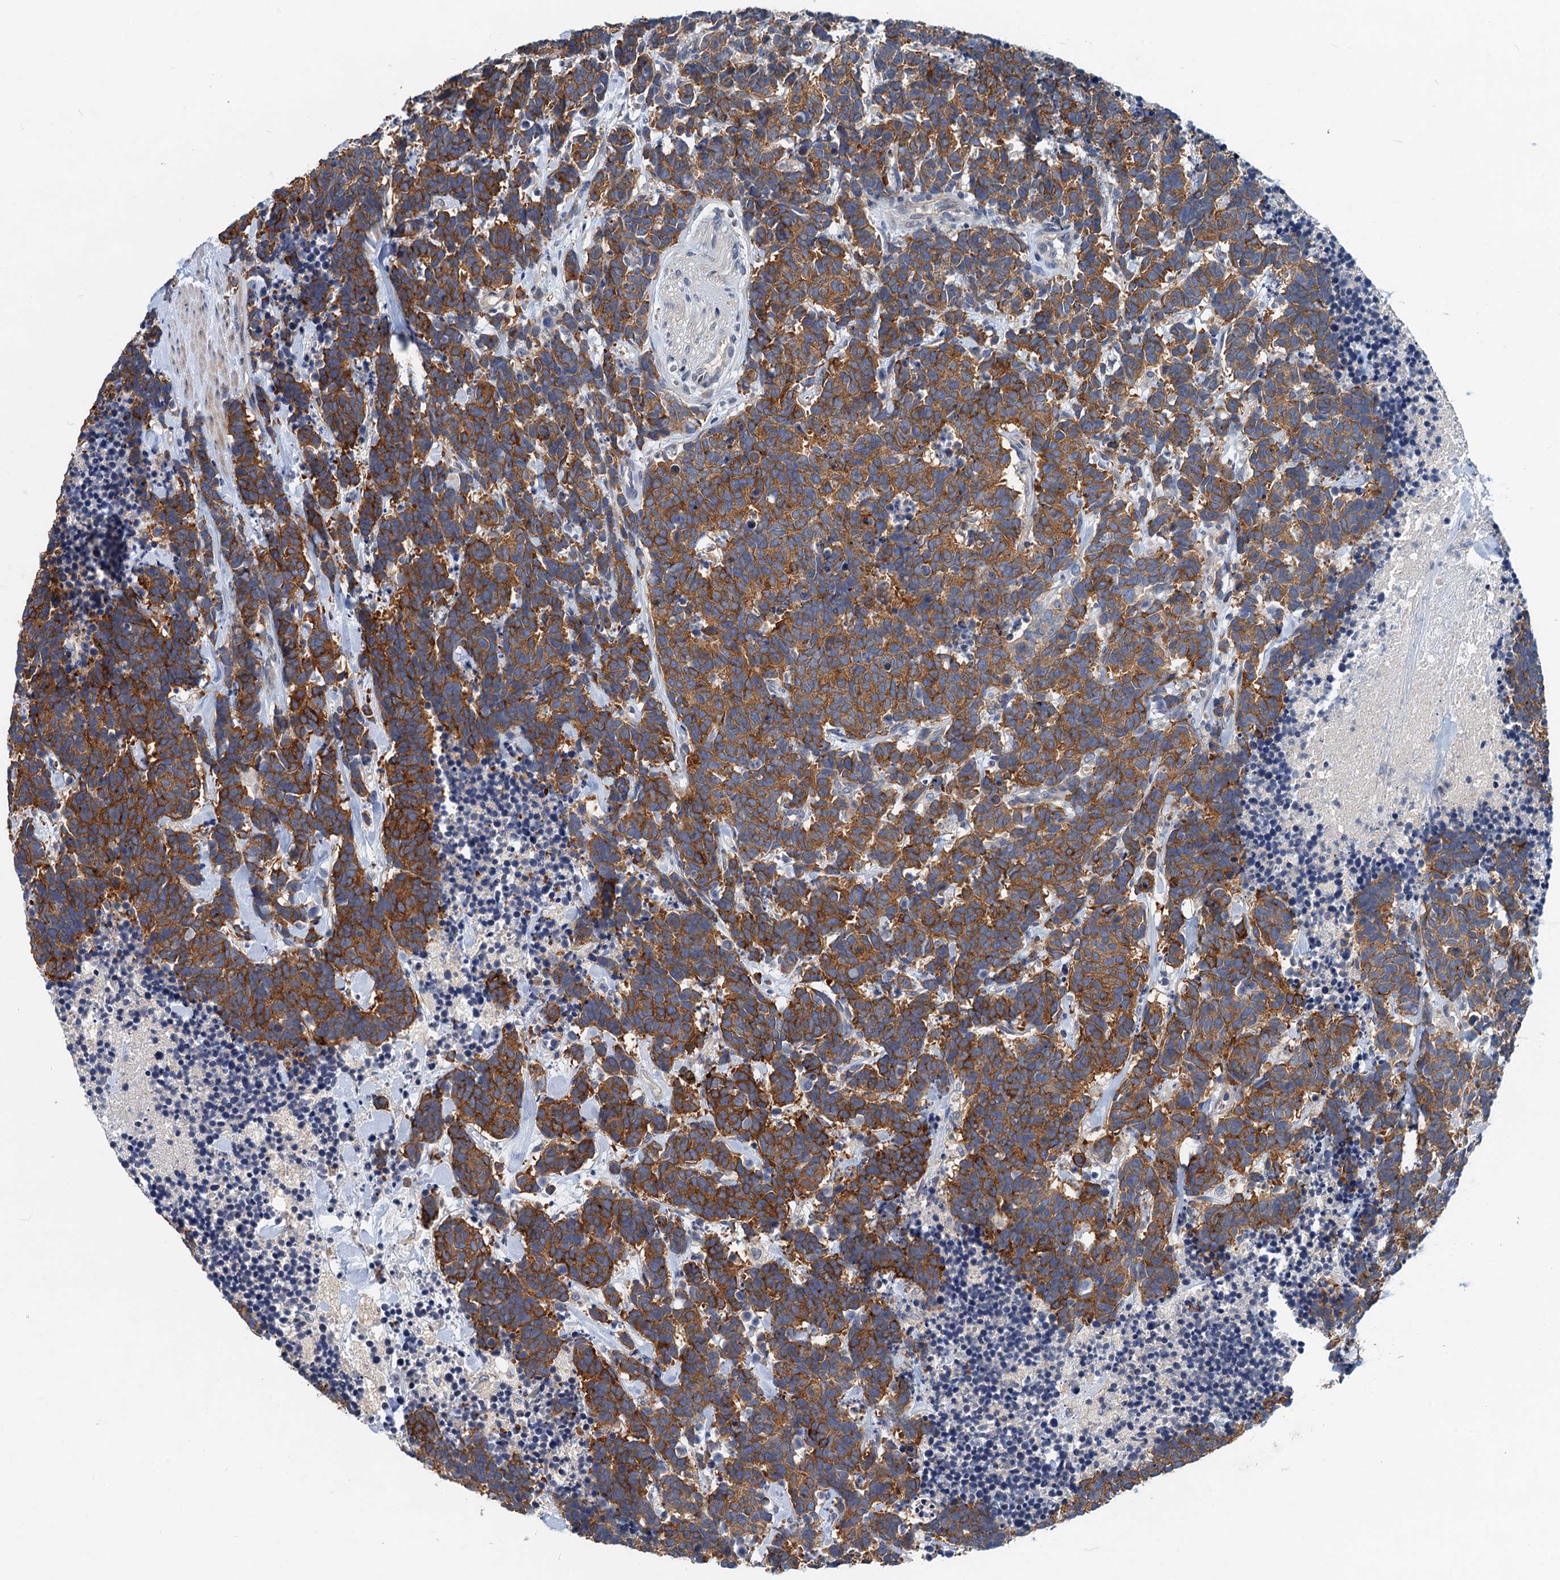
{"staining": {"intensity": "moderate", "quantity": ">75%", "location": "cytoplasmic/membranous"}, "tissue": "carcinoid", "cell_type": "Tumor cells", "image_type": "cancer", "snomed": [{"axis": "morphology", "description": "Carcinoma, NOS"}, {"axis": "morphology", "description": "Carcinoid, malignant, NOS"}, {"axis": "topography", "description": "Prostate"}], "caption": "Protein expression analysis of carcinoid displays moderate cytoplasmic/membranous staining in about >75% of tumor cells. Nuclei are stained in blue.", "gene": "NBEA", "patient": {"sex": "male", "age": 57}}